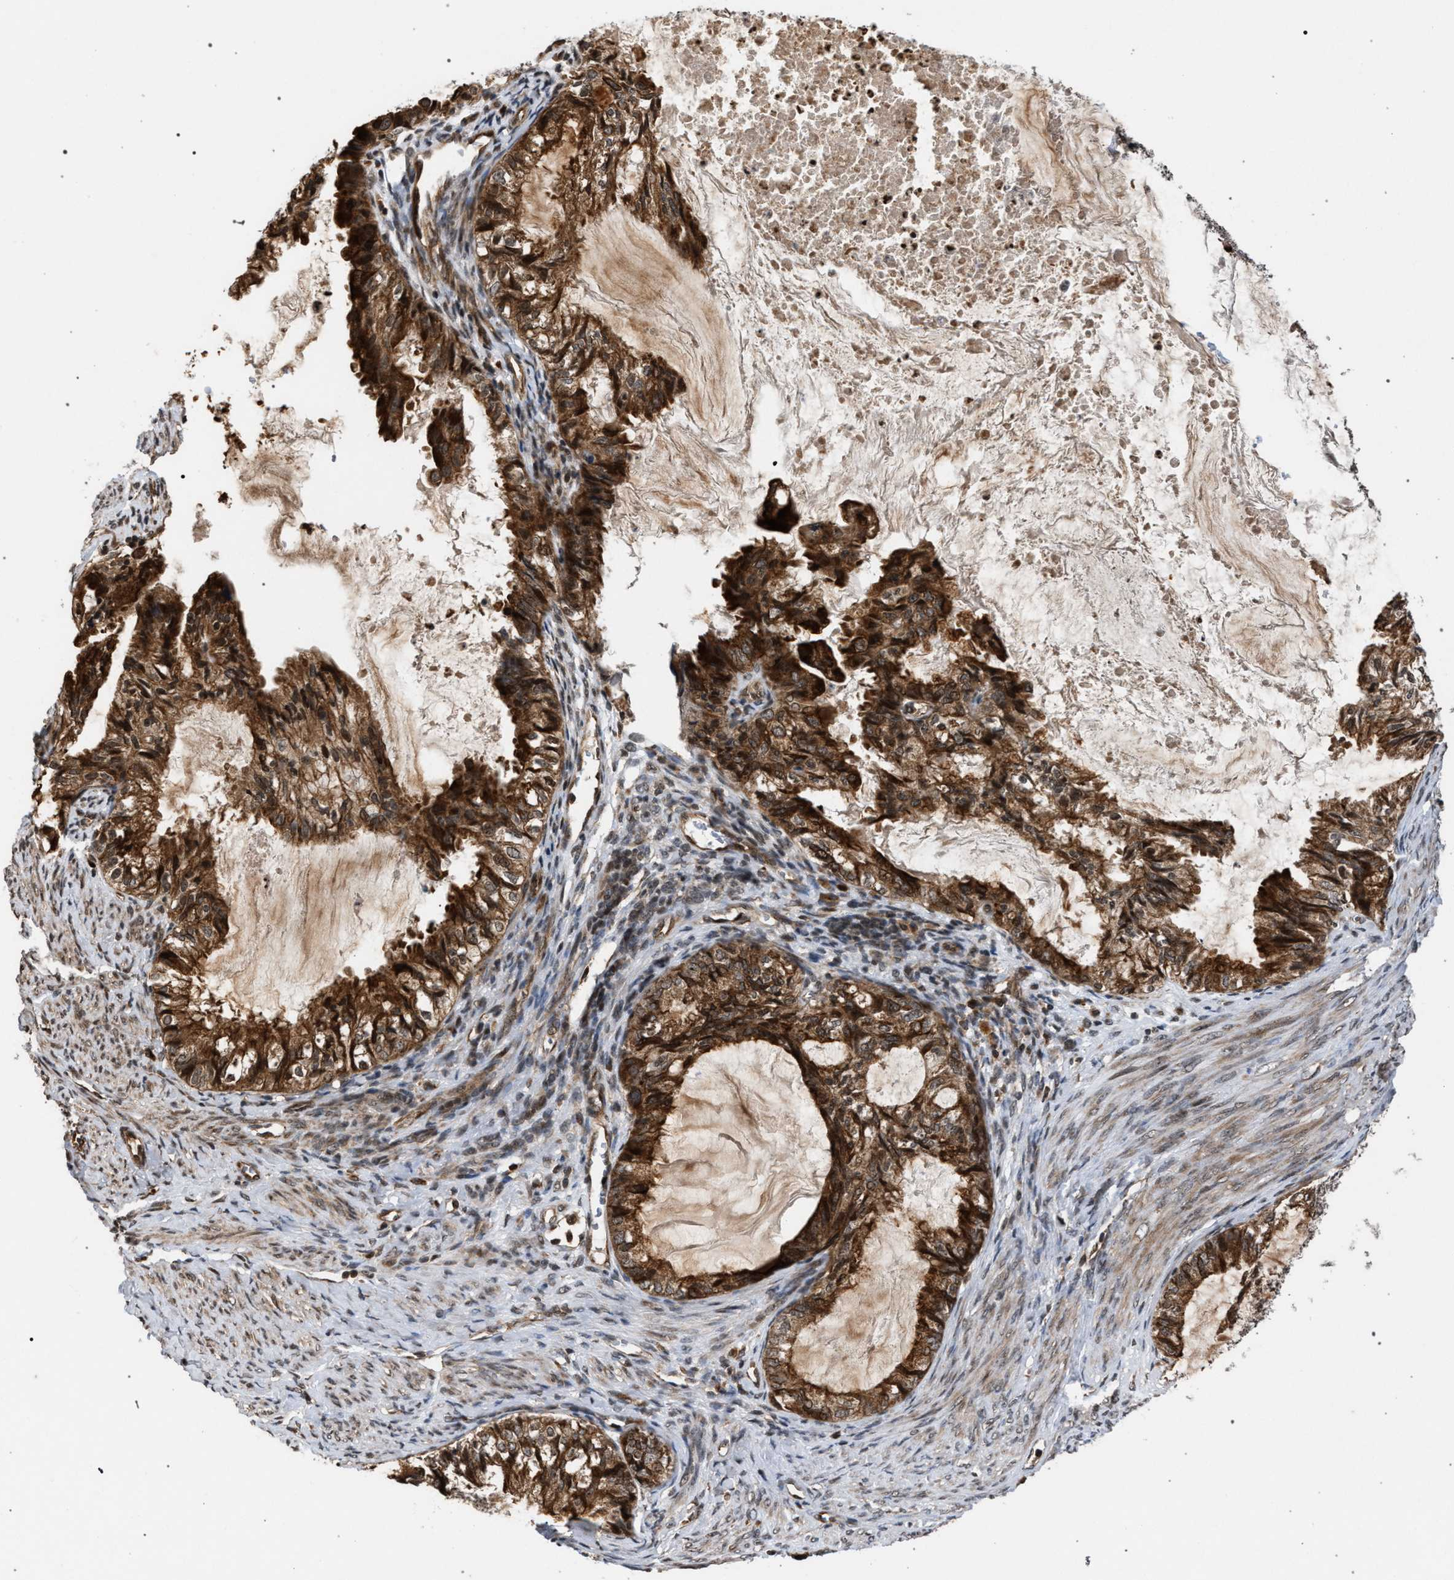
{"staining": {"intensity": "strong", "quantity": ">75%", "location": "cytoplasmic/membranous"}, "tissue": "cervical cancer", "cell_type": "Tumor cells", "image_type": "cancer", "snomed": [{"axis": "morphology", "description": "Normal tissue, NOS"}, {"axis": "morphology", "description": "Adenocarcinoma, NOS"}, {"axis": "topography", "description": "Cervix"}, {"axis": "topography", "description": "Endometrium"}], "caption": "Tumor cells exhibit high levels of strong cytoplasmic/membranous positivity in about >75% of cells in human cervical cancer (adenocarcinoma). Using DAB (3,3'-diaminobenzidine) (brown) and hematoxylin (blue) stains, captured at high magnification using brightfield microscopy.", "gene": "IRAK4", "patient": {"sex": "female", "age": 86}}